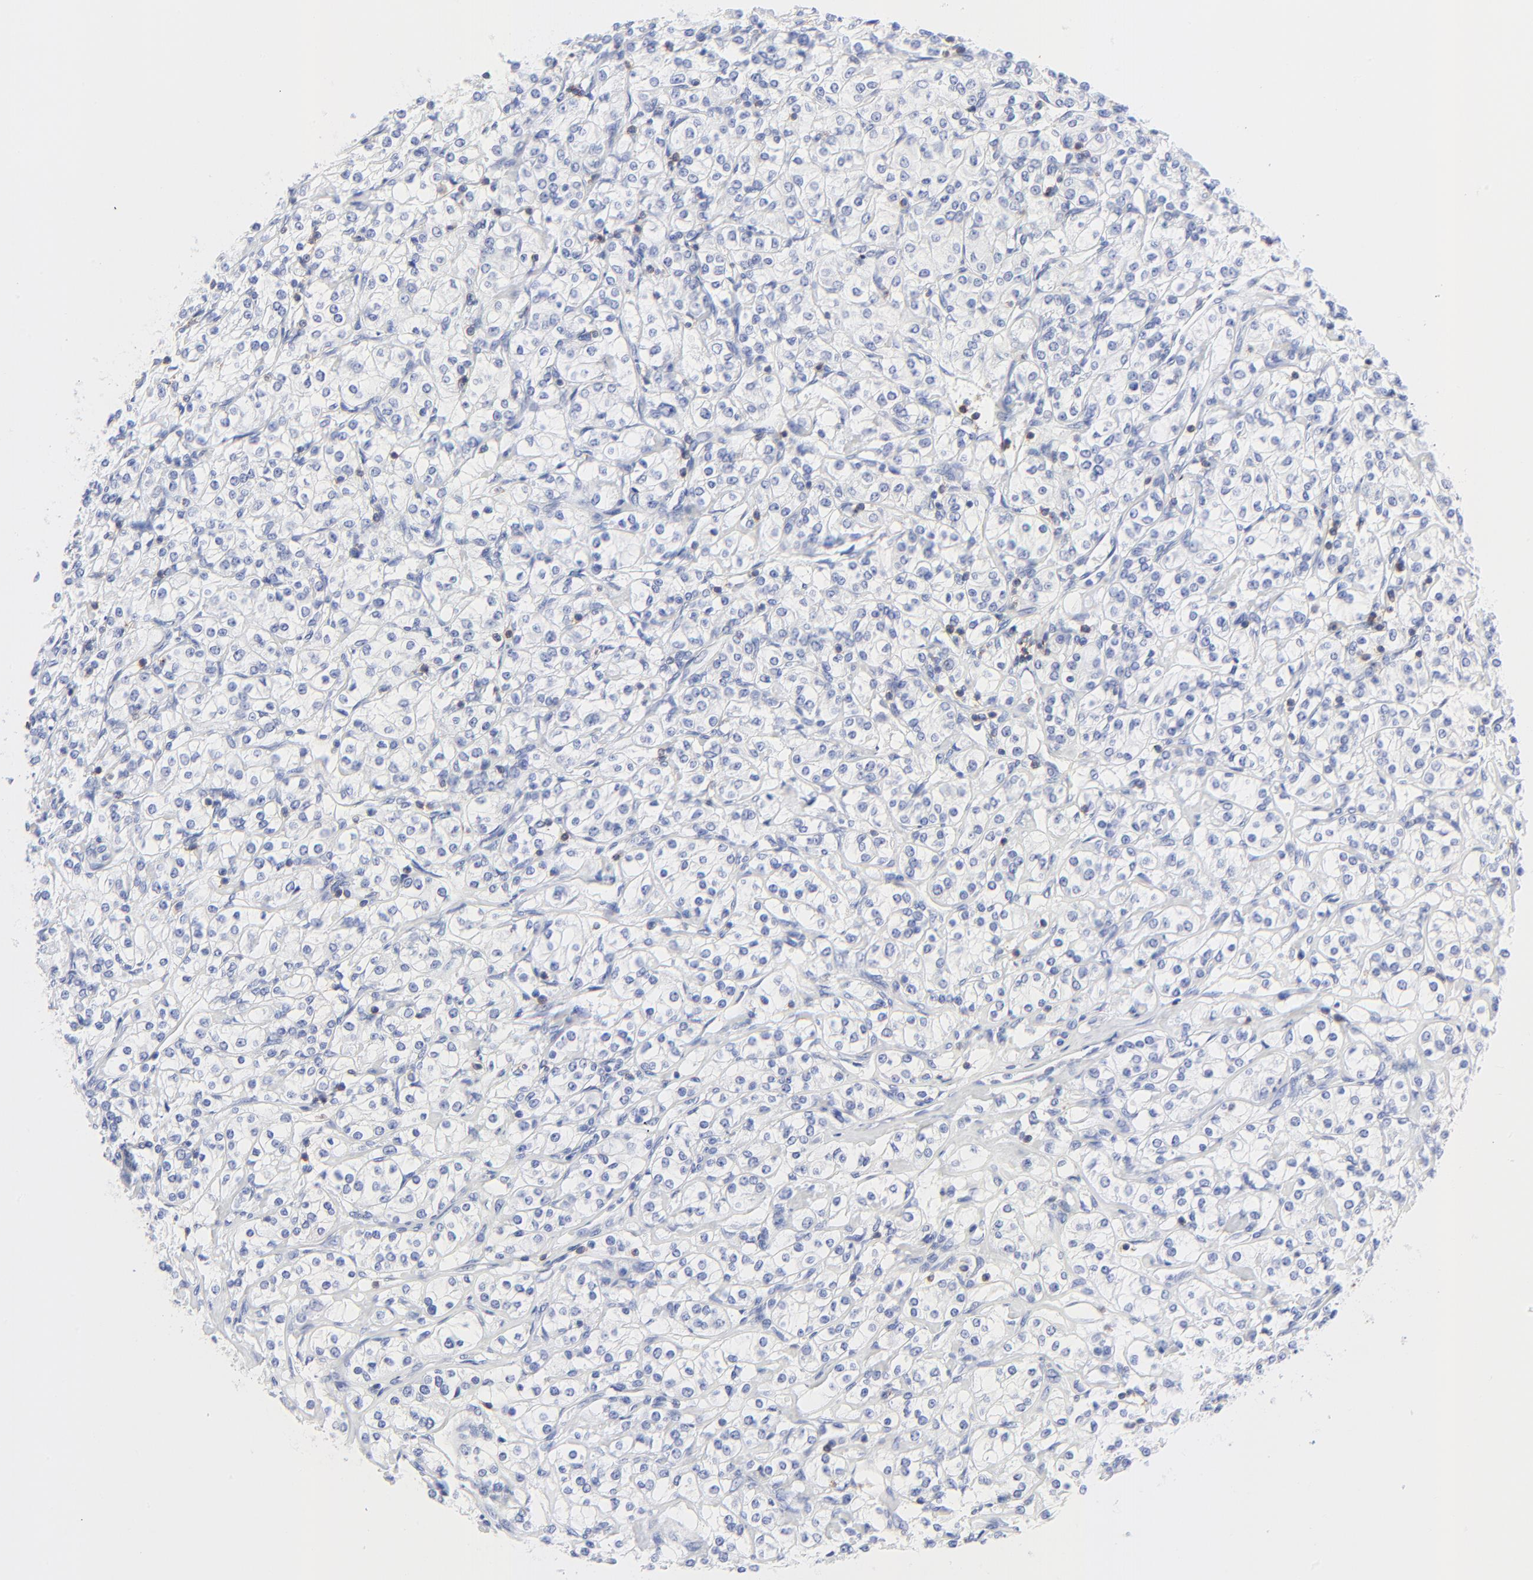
{"staining": {"intensity": "negative", "quantity": "none", "location": "none"}, "tissue": "renal cancer", "cell_type": "Tumor cells", "image_type": "cancer", "snomed": [{"axis": "morphology", "description": "Adenocarcinoma, NOS"}, {"axis": "topography", "description": "Kidney"}], "caption": "Immunohistochemical staining of renal adenocarcinoma shows no significant staining in tumor cells.", "gene": "LCK", "patient": {"sex": "male", "age": 77}}